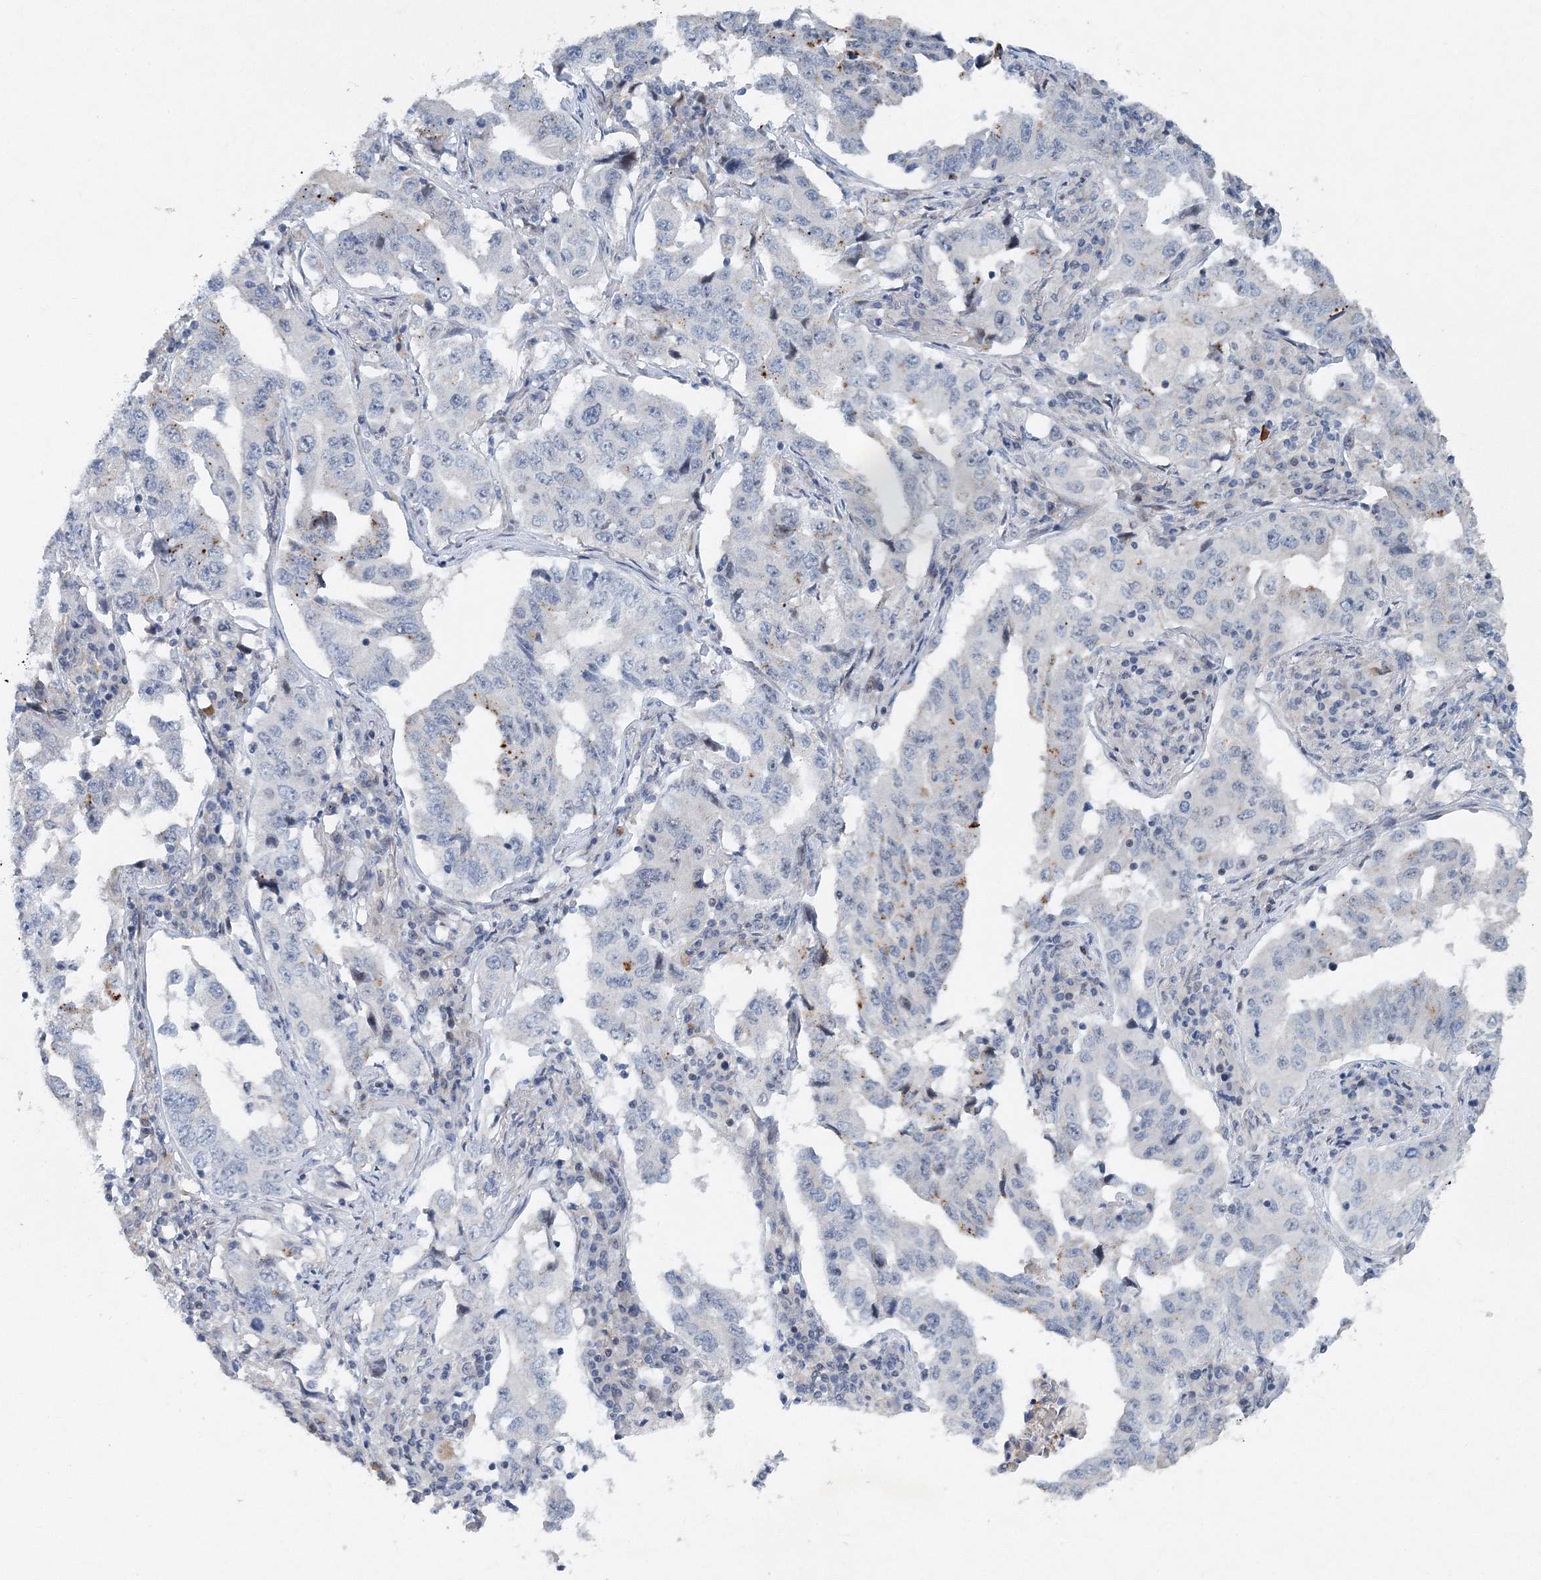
{"staining": {"intensity": "negative", "quantity": "none", "location": "none"}, "tissue": "lung cancer", "cell_type": "Tumor cells", "image_type": "cancer", "snomed": [{"axis": "morphology", "description": "Adenocarcinoma, NOS"}, {"axis": "topography", "description": "Lung"}], "caption": "Immunohistochemistry of adenocarcinoma (lung) shows no positivity in tumor cells.", "gene": "UIMC1", "patient": {"sex": "female", "age": 51}}